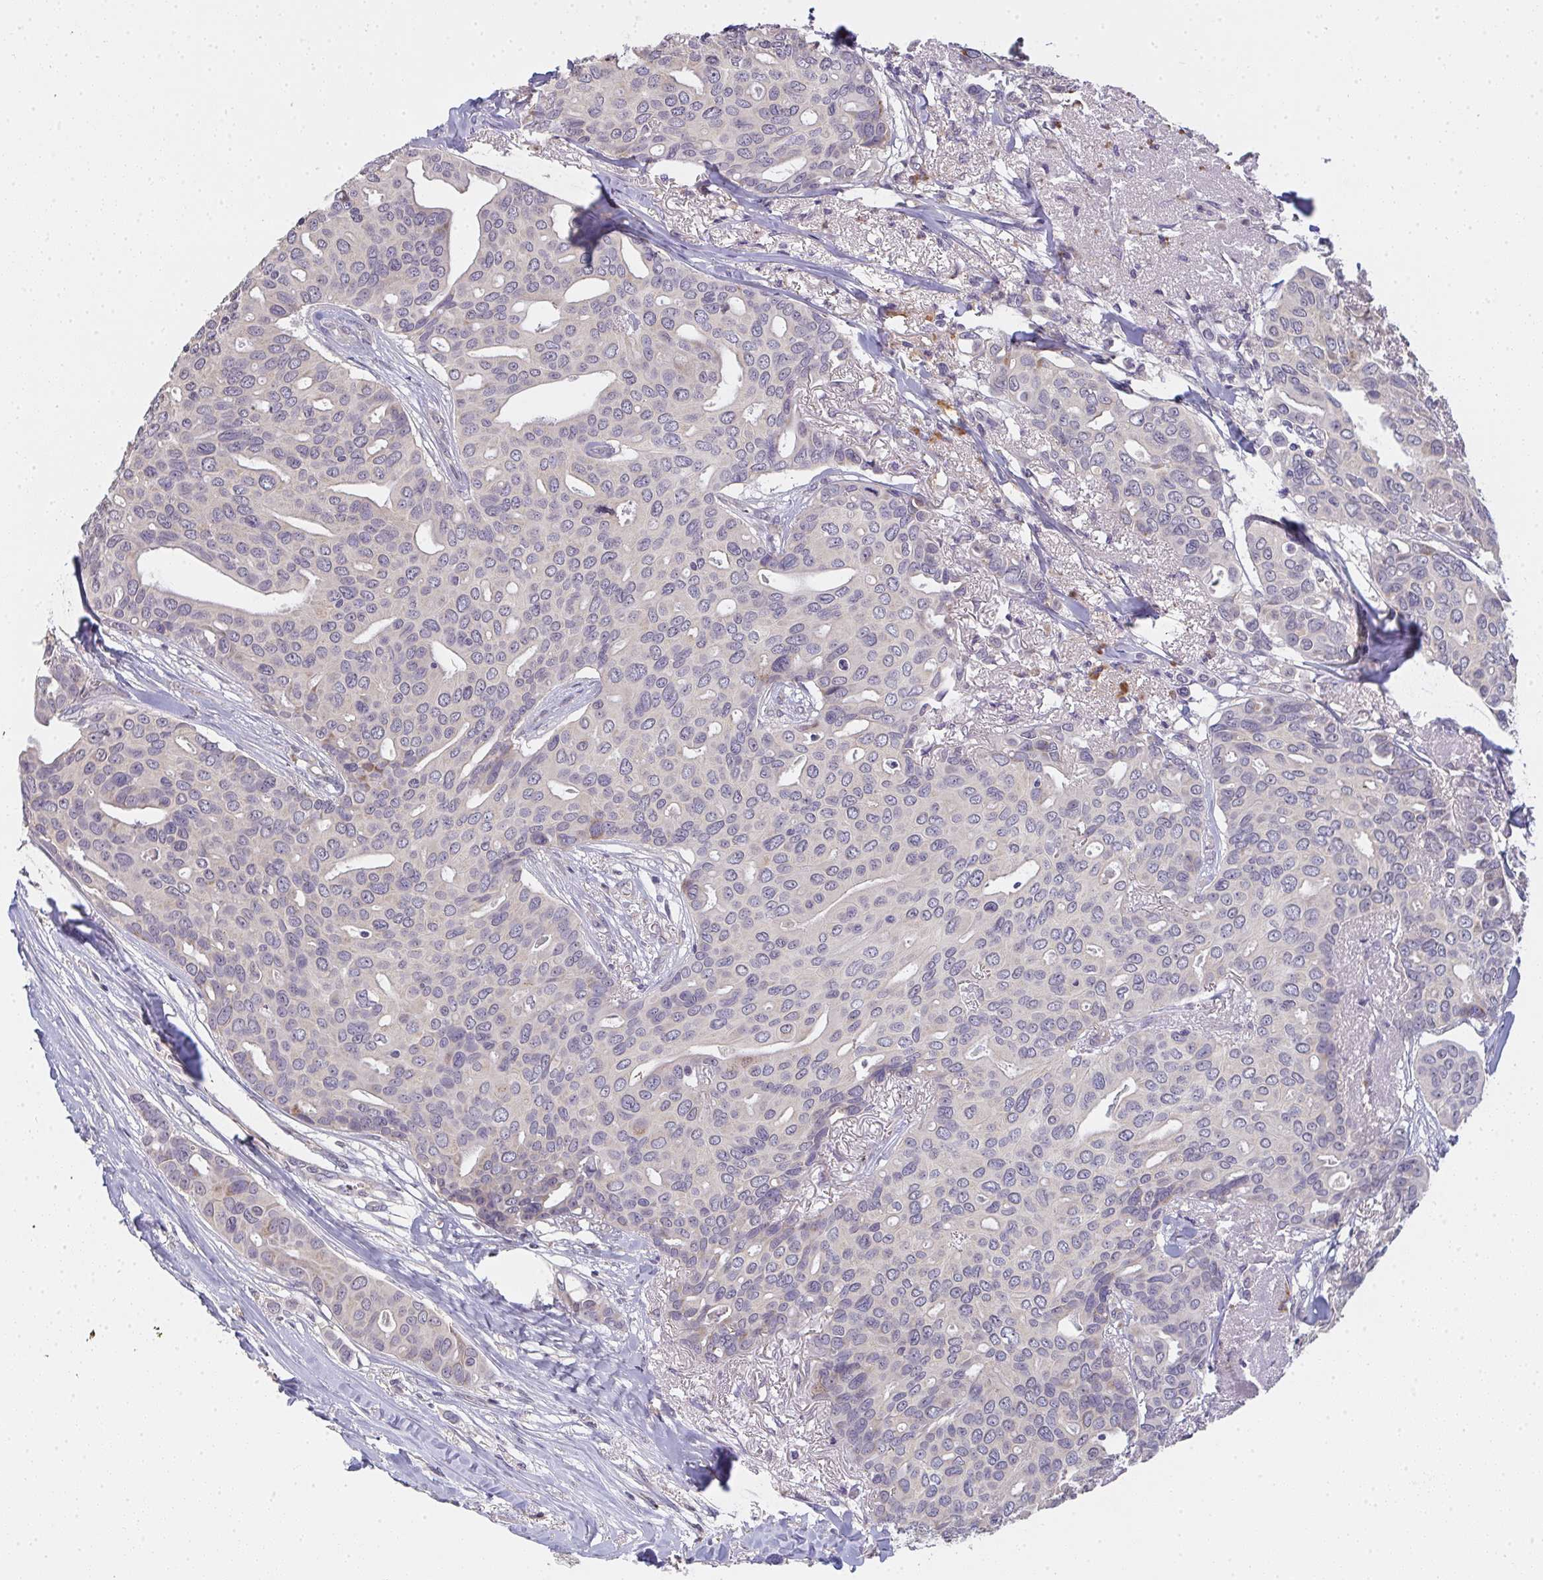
{"staining": {"intensity": "weak", "quantity": "<25%", "location": "cytoplasmic/membranous"}, "tissue": "breast cancer", "cell_type": "Tumor cells", "image_type": "cancer", "snomed": [{"axis": "morphology", "description": "Duct carcinoma"}, {"axis": "topography", "description": "Breast"}], "caption": "Protein analysis of breast cancer (intraductal carcinoma) exhibits no significant staining in tumor cells.", "gene": "TMEM219", "patient": {"sex": "female", "age": 54}}